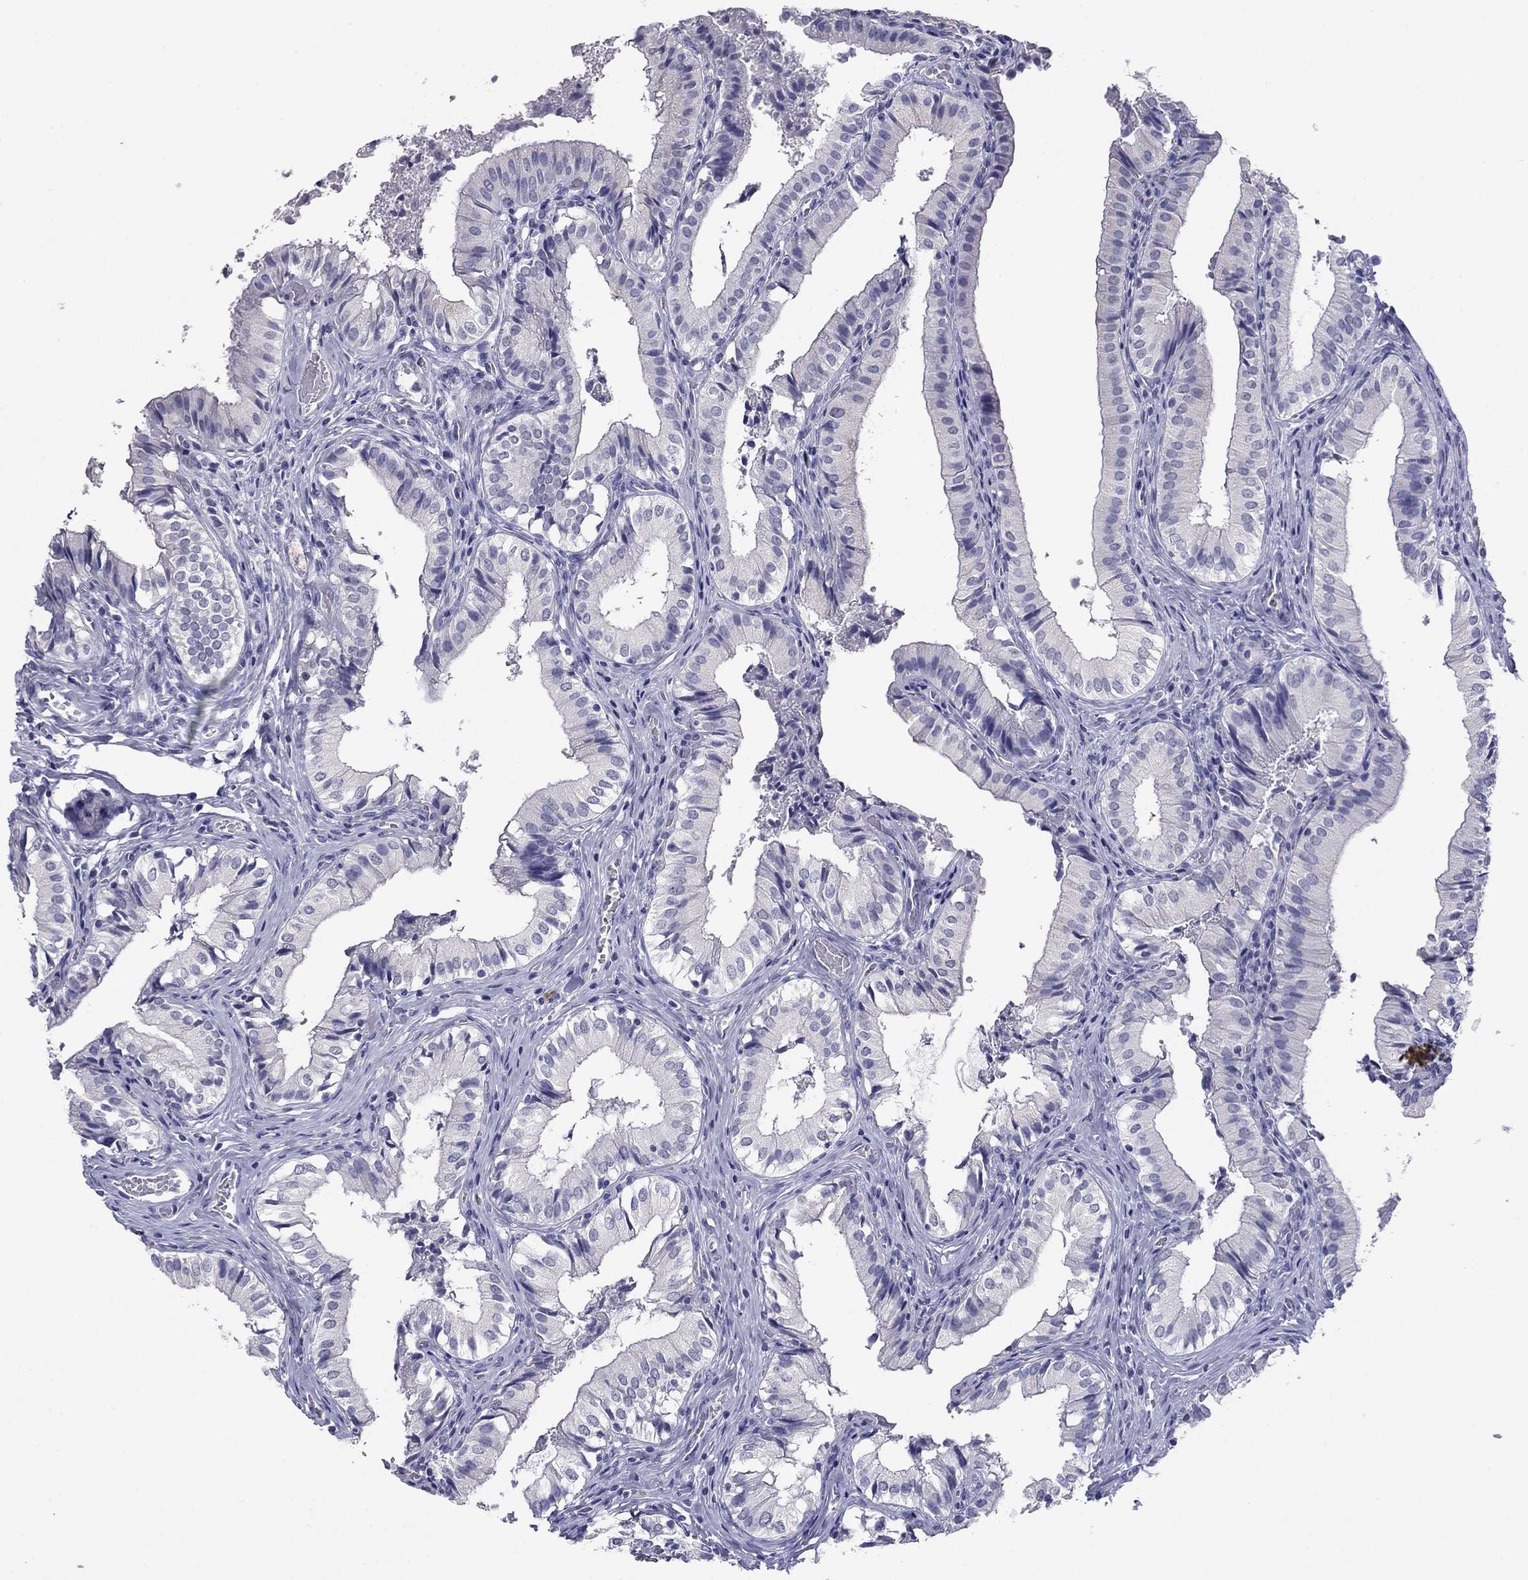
{"staining": {"intensity": "negative", "quantity": "none", "location": "none"}, "tissue": "gallbladder", "cell_type": "Glandular cells", "image_type": "normal", "snomed": [{"axis": "morphology", "description": "Normal tissue, NOS"}, {"axis": "topography", "description": "Gallbladder"}], "caption": "This micrograph is of benign gallbladder stained with IHC to label a protein in brown with the nuclei are counter-stained blue. There is no expression in glandular cells. The staining was performed using DAB (3,3'-diaminobenzidine) to visualize the protein expression in brown, while the nuclei were stained in blue with hematoxylin (Magnification: 20x).", "gene": "HAO1", "patient": {"sex": "female", "age": 47}}